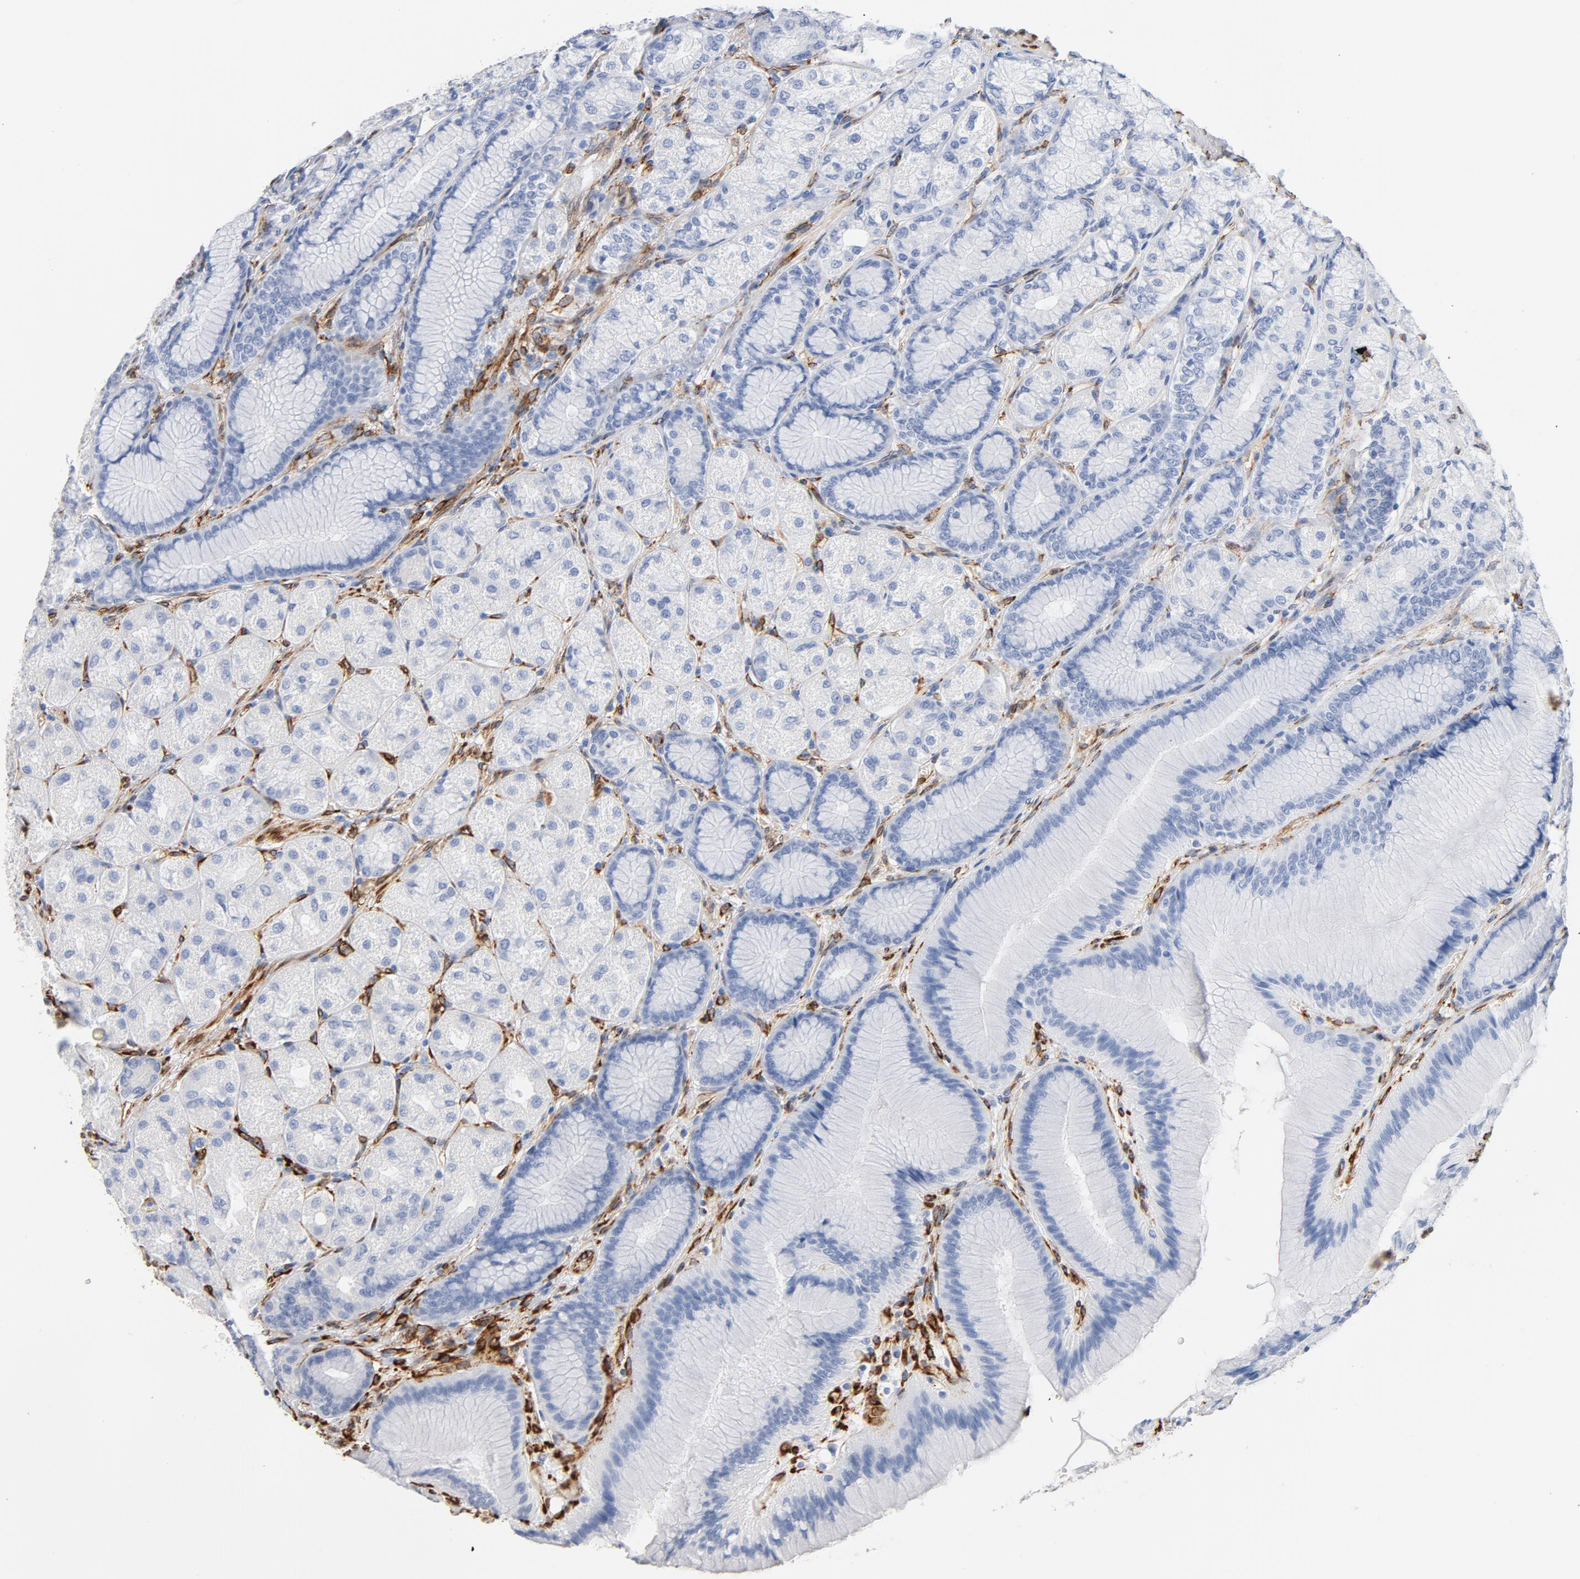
{"staining": {"intensity": "negative", "quantity": "none", "location": "none"}, "tissue": "stomach", "cell_type": "Glandular cells", "image_type": "normal", "snomed": [{"axis": "morphology", "description": "Normal tissue, NOS"}, {"axis": "morphology", "description": "Adenocarcinoma, NOS"}, {"axis": "topography", "description": "Stomach"}, {"axis": "topography", "description": "Stomach, lower"}], "caption": "Human stomach stained for a protein using IHC exhibits no staining in glandular cells.", "gene": "SERPINH1", "patient": {"sex": "female", "age": 65}}